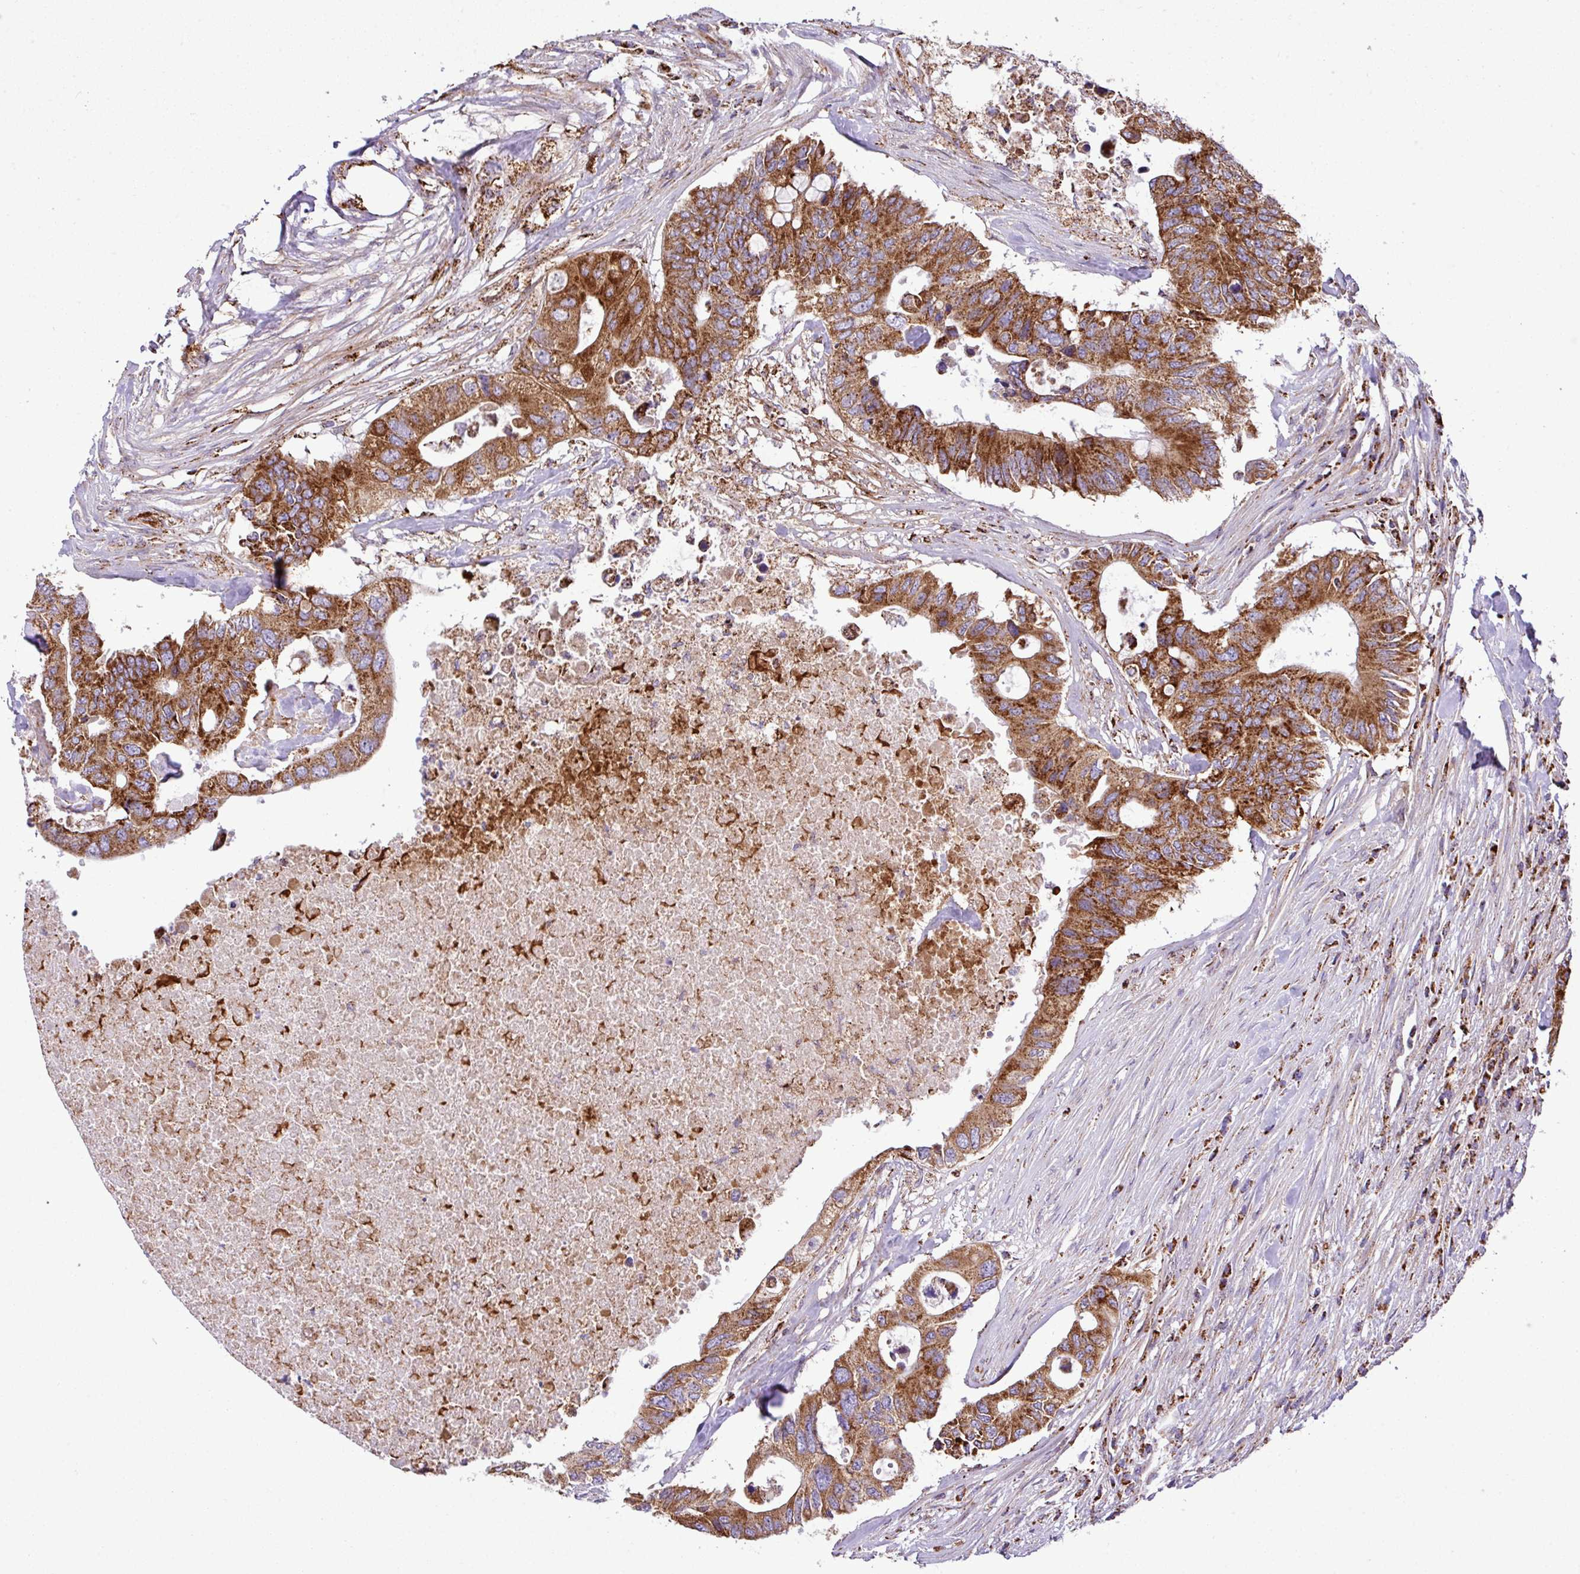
{"staining": {"intensity": "strong", "quantity": ">75%", "location": "cytoplasmic/membranous"}, "tissue": "colorectal cancer", "cell_type": "Tumor cells", "image_type": "cancer", "snomed": [{"axis": "morphology", "description": "Adenocarcinoma, NOS"}, {"axis": "topography", "description": "Colon"}], "caption": "Protein staining of colorectal adenocarcinoma tissue reveals strong cytoplasmic/membranous positivity in approximately >75% of tumor cells.", "gene": "ZNF569", "patient": {"sex": "male", "age": 71}}